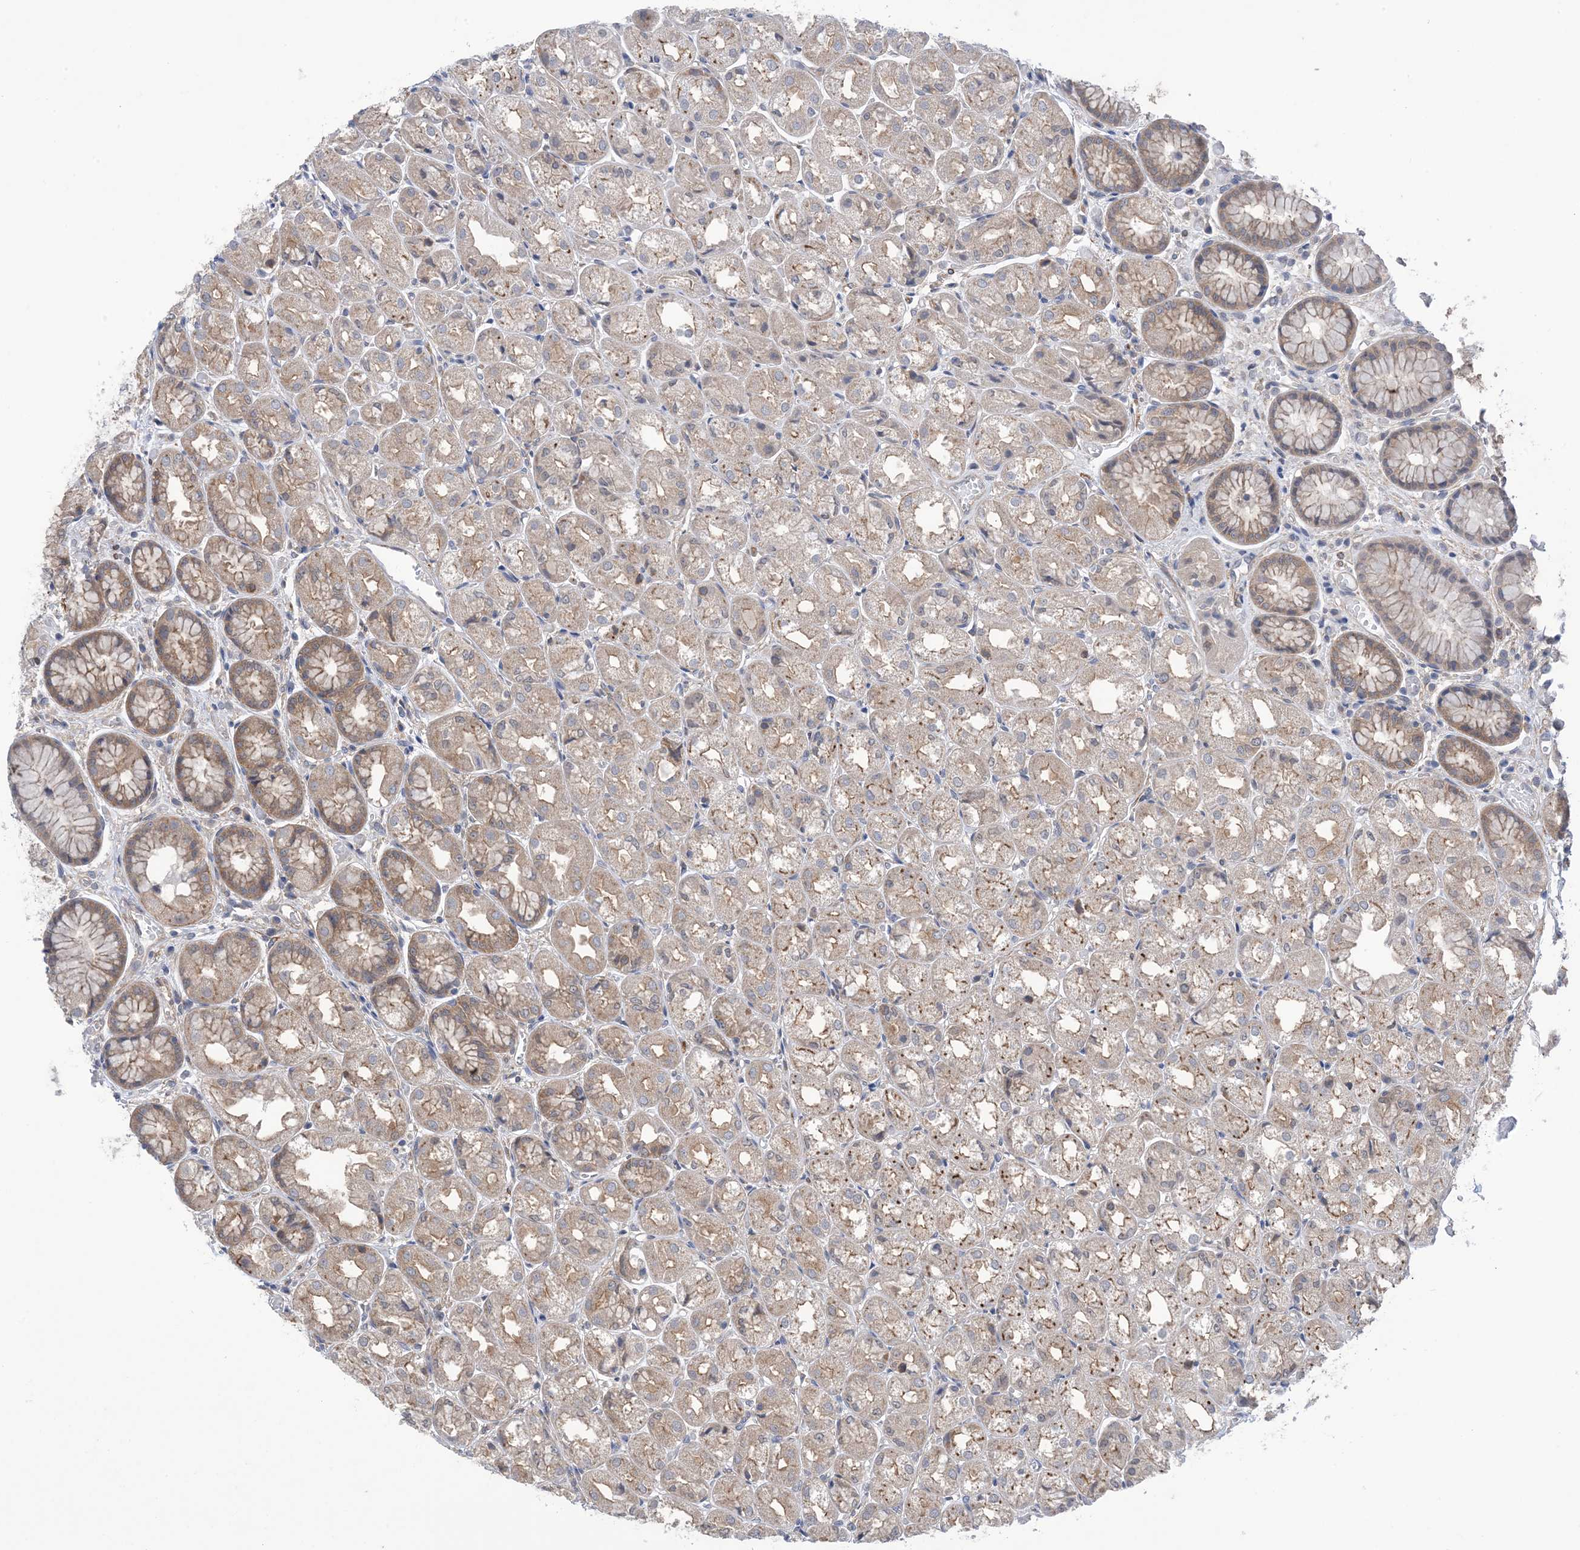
{"staining": {"intensity": "moderate", "quantity": "25%-75%", "location": "cytoplasmic/membranous"}, "tissue": "stomach", "cell_type": "Glandular cells", "image_type": "normal", "snomed": [{"axis": "morphology", "description": "Normal tissue, NOS"}, {"axis": "topography", "description": "Stomach, upper"}], "caption": "A medium amount of moderate cytoplasmic/membranous positivity is appreciated in approximately 25%-75% of glandular cells in benign stomach. (Stains: DAB in brown, nuclei in blue, Microscopy: brightfield microscopy at high magnification).", "gene": "EHBP1", "patient": {"sex": "male", "age": 72}}